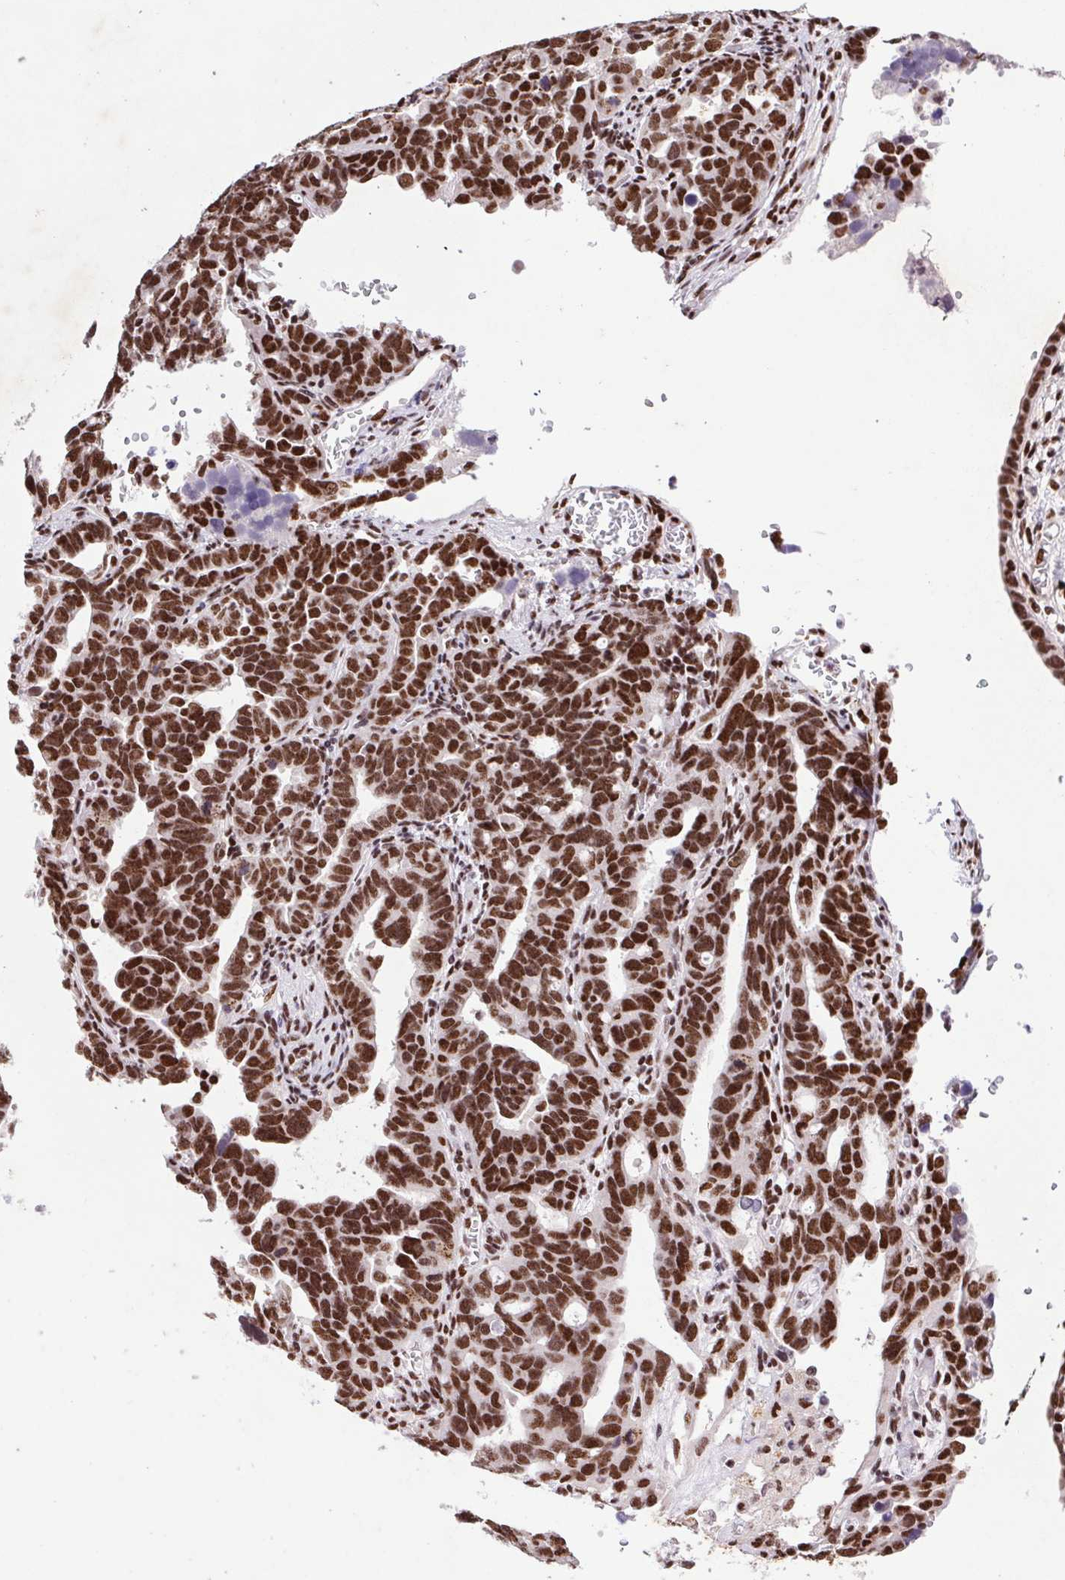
{"staining": {"intensity": "strong", "quantity": ">75%", "location": "nuclear"}, "tissue": "ovarian cancer", "cell_type": "Tumor cells", "image_type": "cancer", "snomed": [{"axis": "morphology", "description": "Cystadenocarcinoma, serous, NOS"}, {"axis": "topography", "description": "Ovary"}], "caption": "Human ovarian cancer (serous cystadenocarcinoma) stained with a brown dye displays strong nuclear positive staining in about >75% of tumor cells.", "gene": "LDLRAD4", "patient": {"sex": "female", "age": 69}}